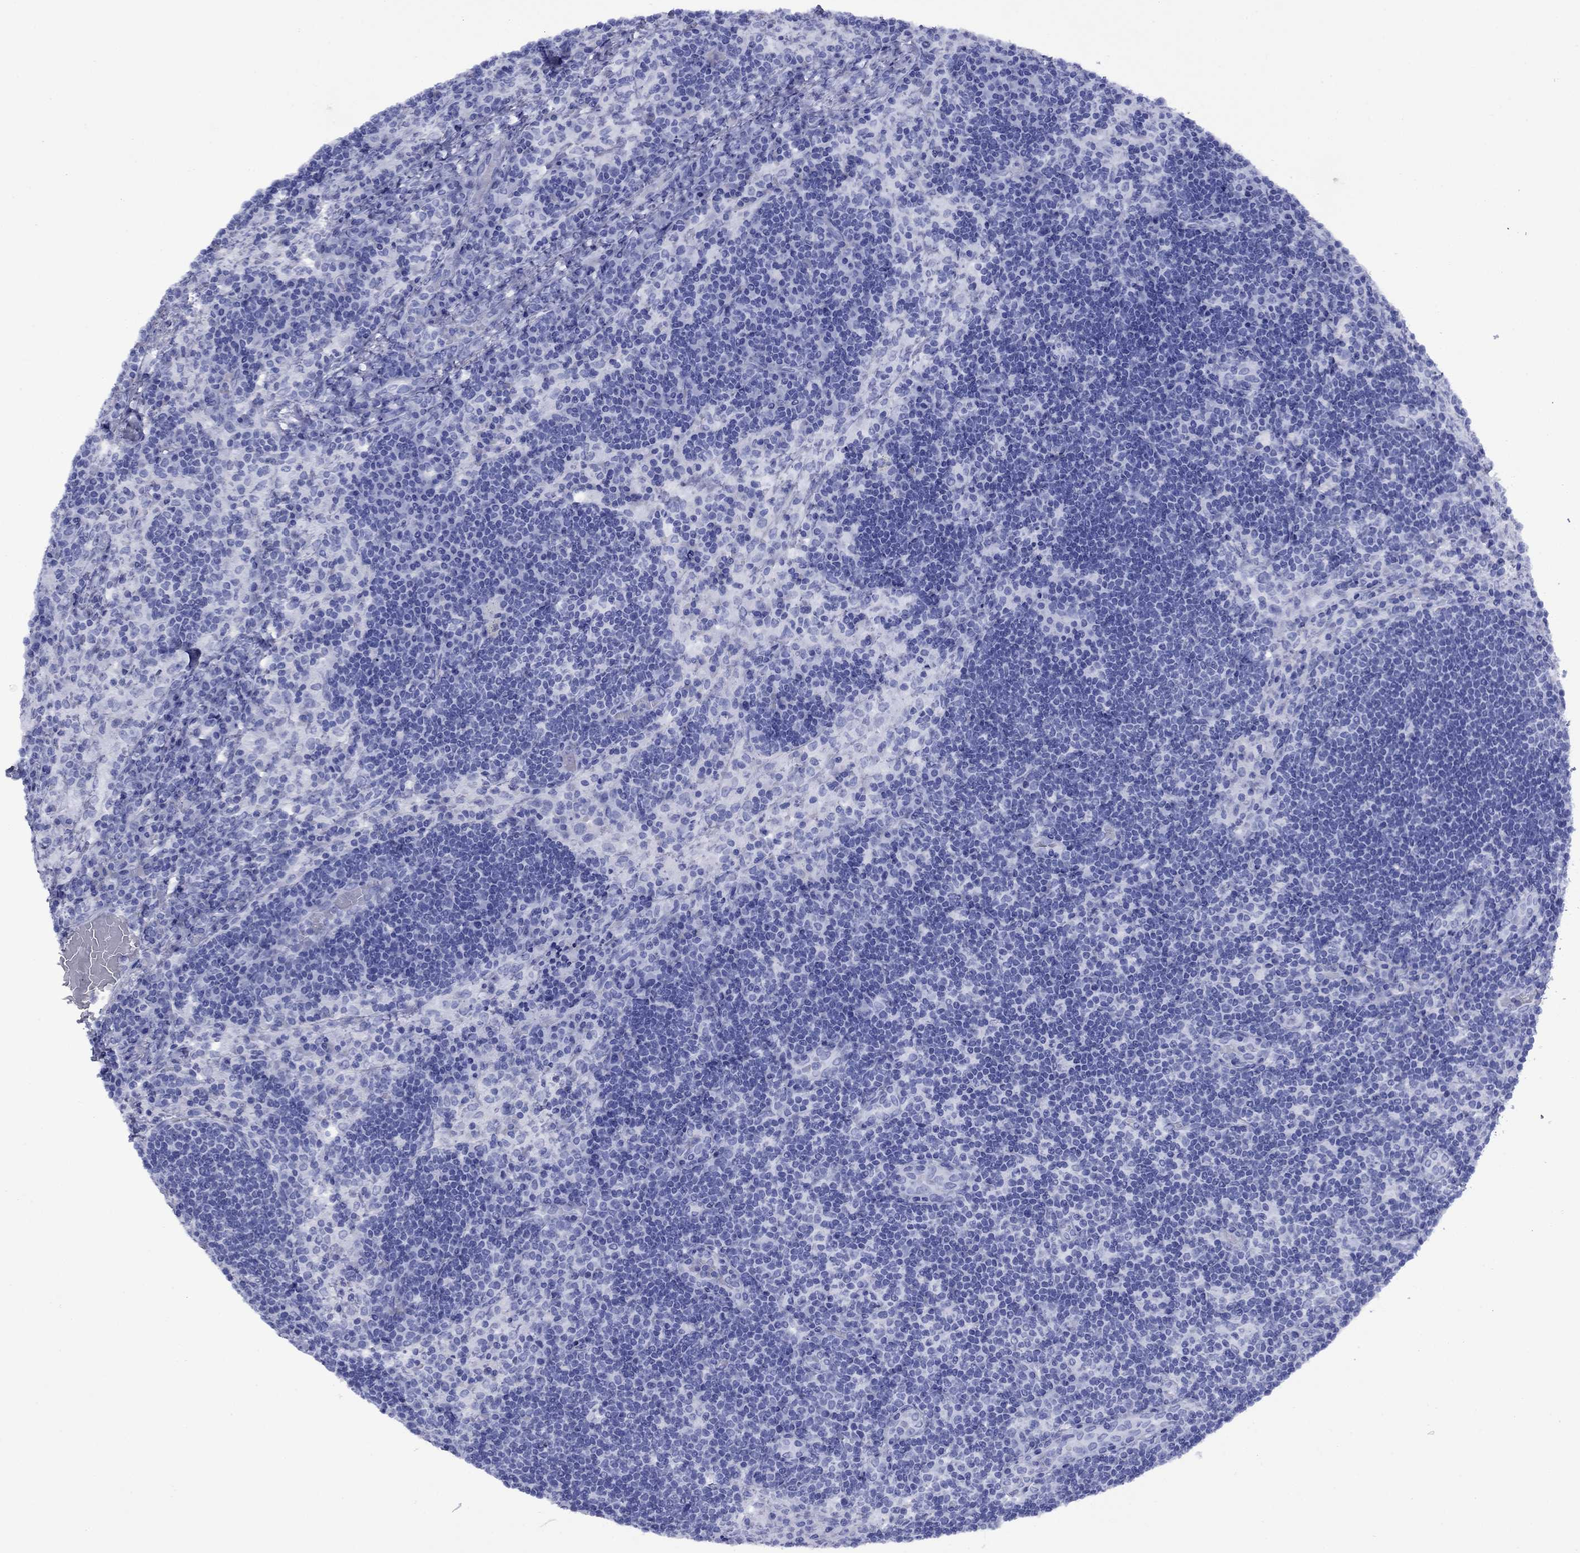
{"staining": {"intensity": "negative", "quantity": "none", "location": "none"}, "tissue": "lymph node", "cell_type": "Non-germinal center cells", "image_type": "normal", "snomed": [{"axis": "morphology", "description": "Normal tissue, NOS"}, {"axis": "topography", "description": "Lymph node"}], "caption": "Immunohistochemistry of benign lymph node displays no staining in non-germinal center cells. Brightfield microscopy of immunohistochemistry stained with DAB (3,3'-diaminobenzidine) (brown) and hematoxylin (blue), captured at high magnification.", "gene": "APOA2", "patient": {"sex": "male", "age": 63}}